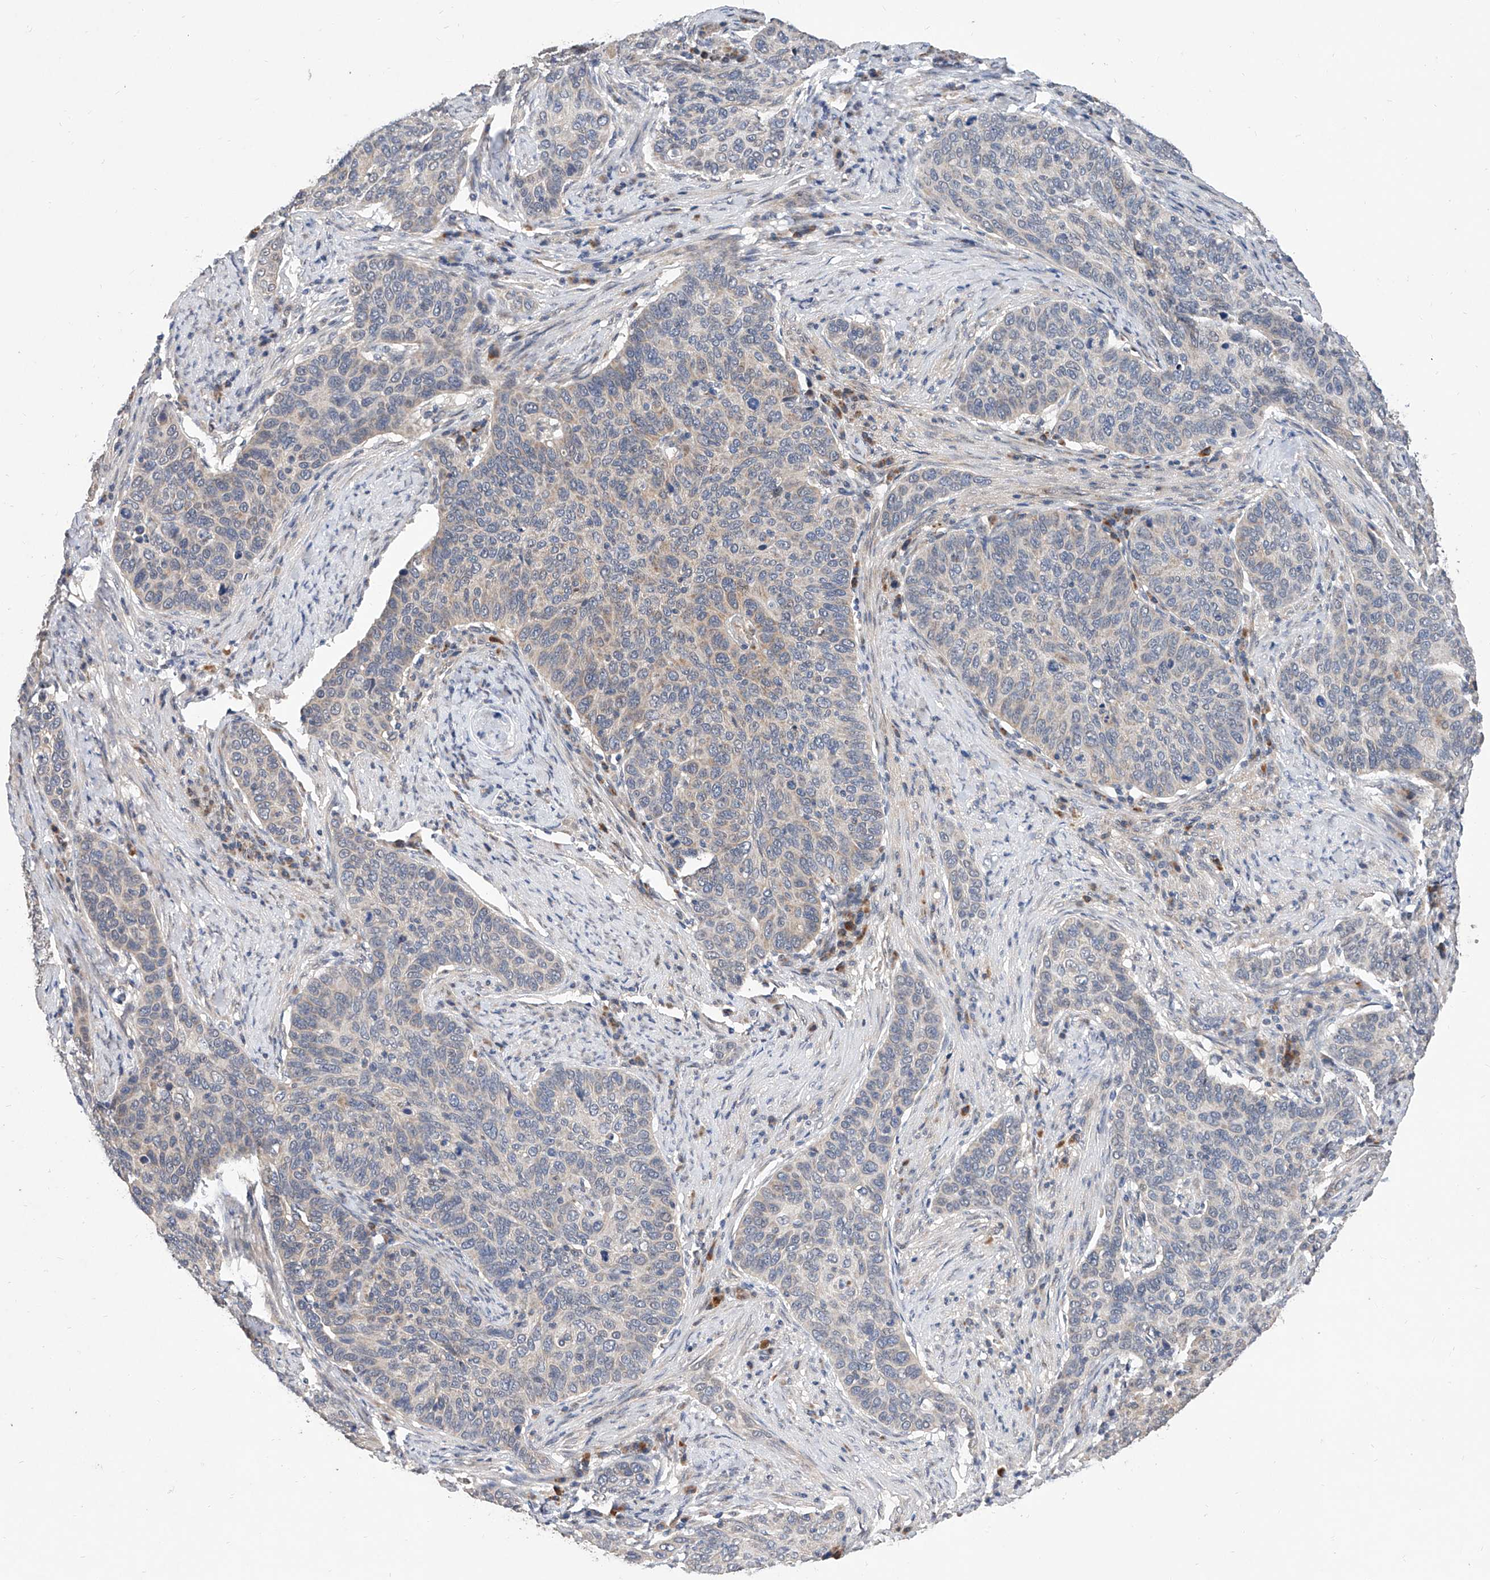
{"staining": {"intensity": "negative", "quantity": "none", "location": "none"}, "tissue": "cervical cancer", "cell_type": "Tumor cells", "image_type": "cancer", "snomed": [{"axis": "morphology", "description": "Squamous cell carcinoma, NOS"}, {"axis": "topography", "description": "Cervix"}], "caption": "This is a histopathology image of immunohistochemistry (IHC) staining of cervical cancer (squamous cell carcinoma), which shows no staining in tumor cells.", "gene": "MFSD4B", "patient": {"sex": "female", "age": 60}}